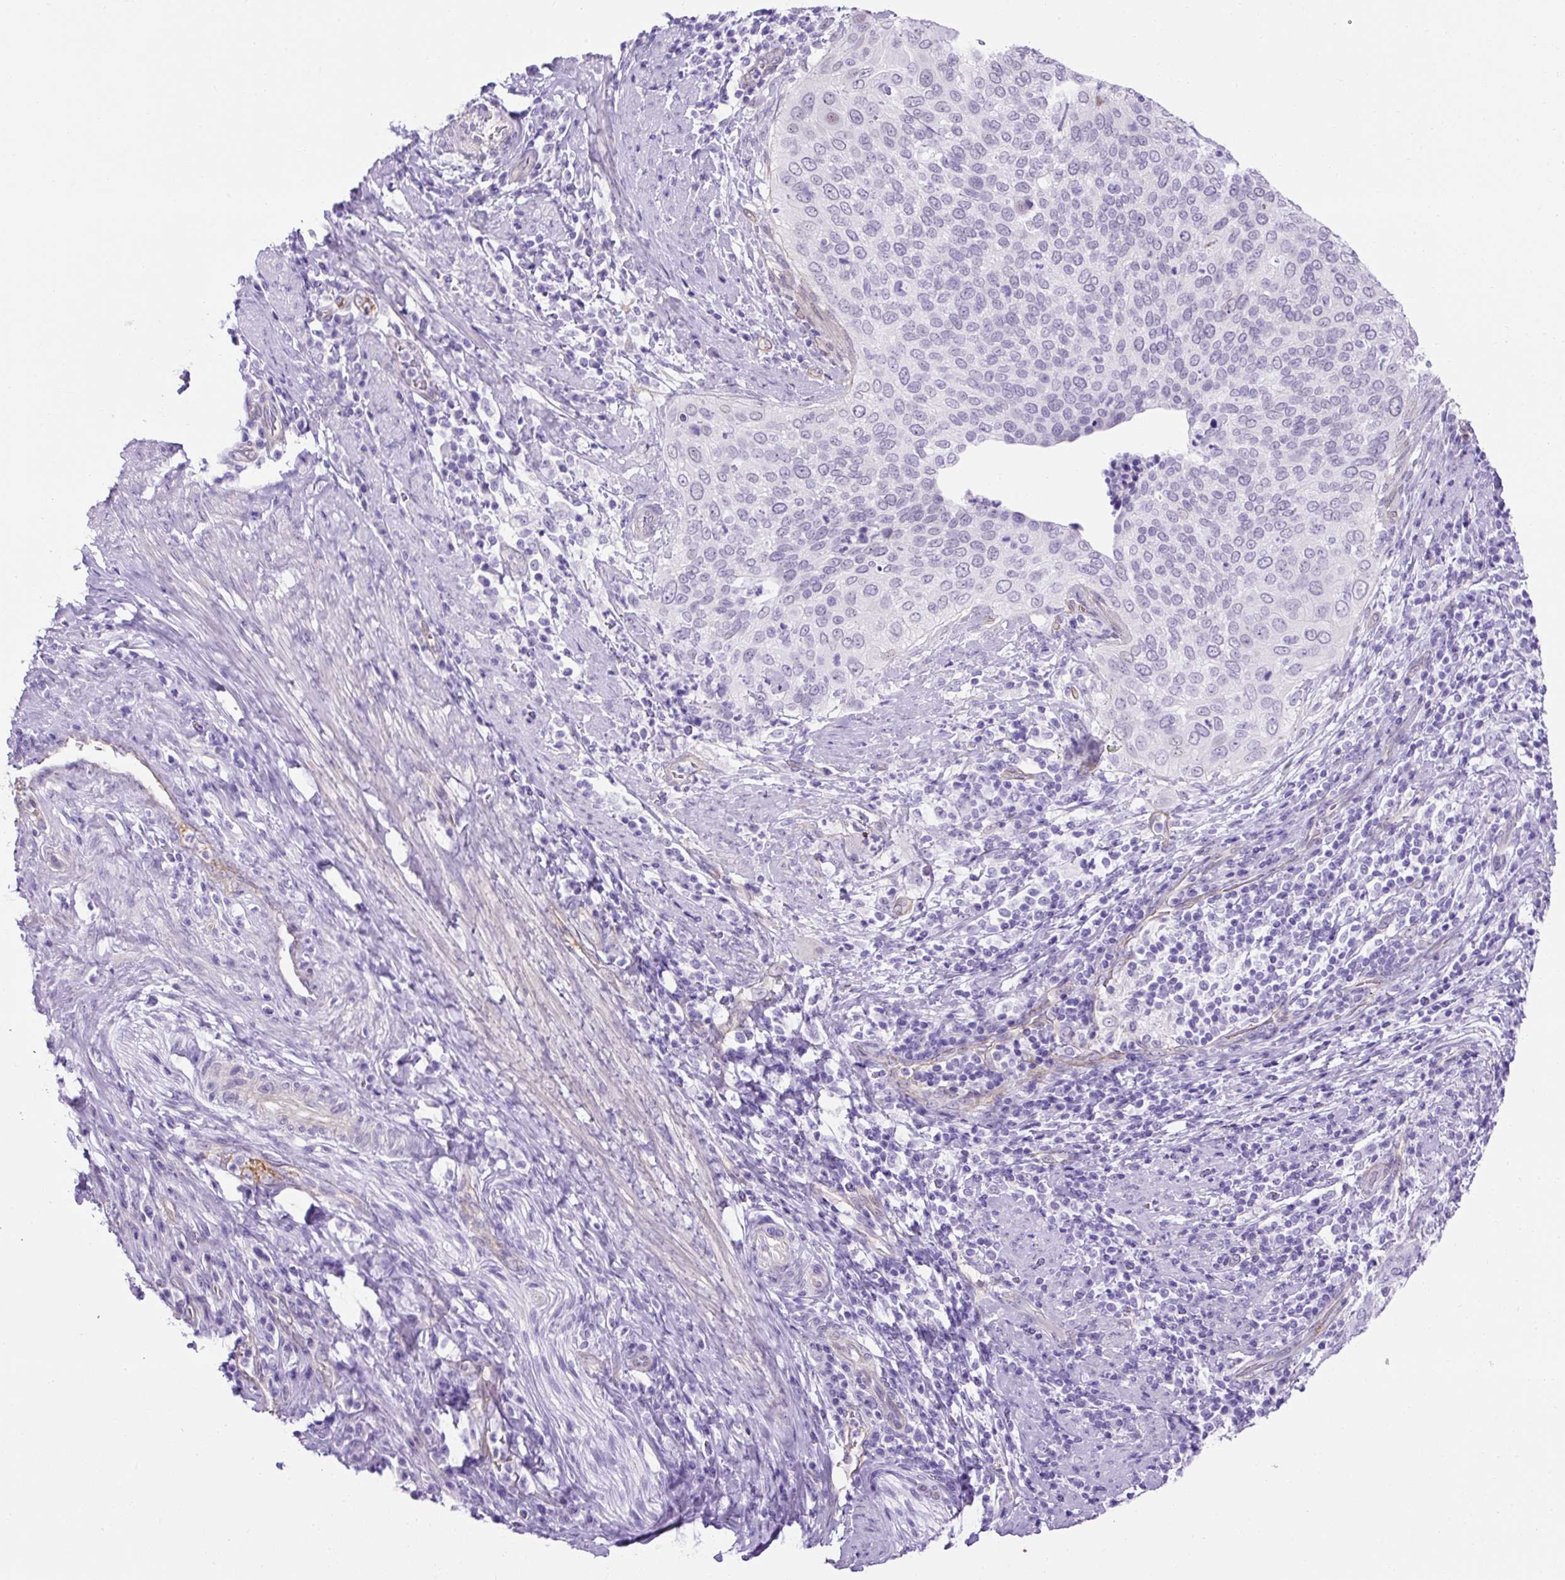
{"staining": {"intensity": "negative", "quantity": "none", "location": "none"}, "tissue": "cervical cancer", "cell_type": "Tumor cells", "image_type": "cancer", "snomed": [{"axis": "morphology", "description": "Squamous cell carcinoma, NOS"}, {"axis": "topography", "description": "Cervix"}], "caption": "Immunohistochemistry photomicrograph of neoplastic tissue: human cervical squamous cell carcinoma stained with DAB (3,3'-diaminobenzidine) exhibits no significant protein positivity in tumor cells.", "gene": "KRT12", "patient": {"sex": "female", "age": 38}}